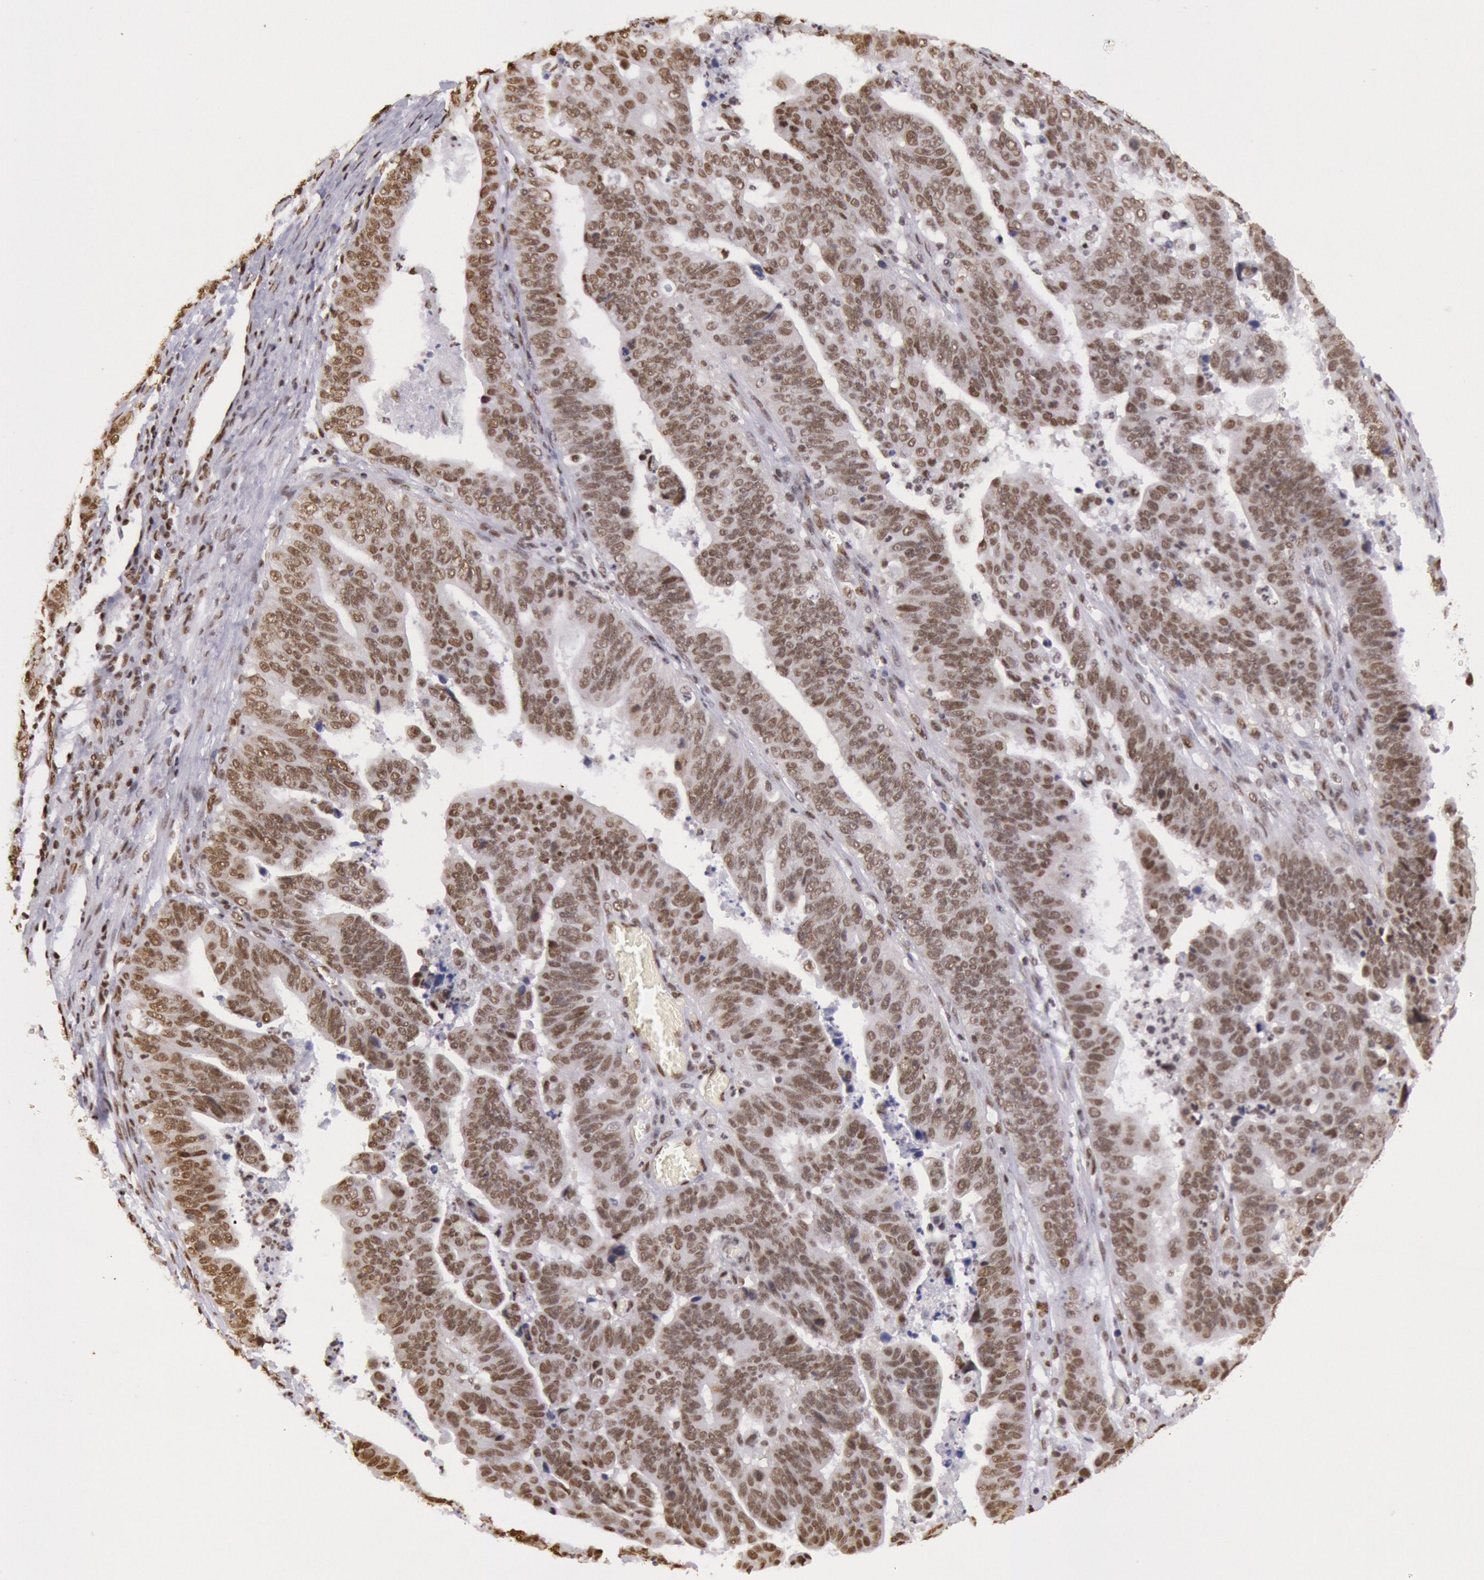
{"staining": {"intensity": "moderate", "quantity": ">75%", "location": "nuclear"}, "tissue": "stomach cancer", "cell_type": "Tumor cells", "image_type": "cancer", "snomed": [{"axis": "morphology", "description": "Adenocarcinoma, NOS"}, {"axis": "topography", "description": "Stomach, upper"}], "caption": "A brown stain highlights moderate nuclear expression of a protein in adenocarcinoma (stomach) tumor cells.", "gene": "HNRNPH2", "patient": {"sex": "female", "age": 50}}